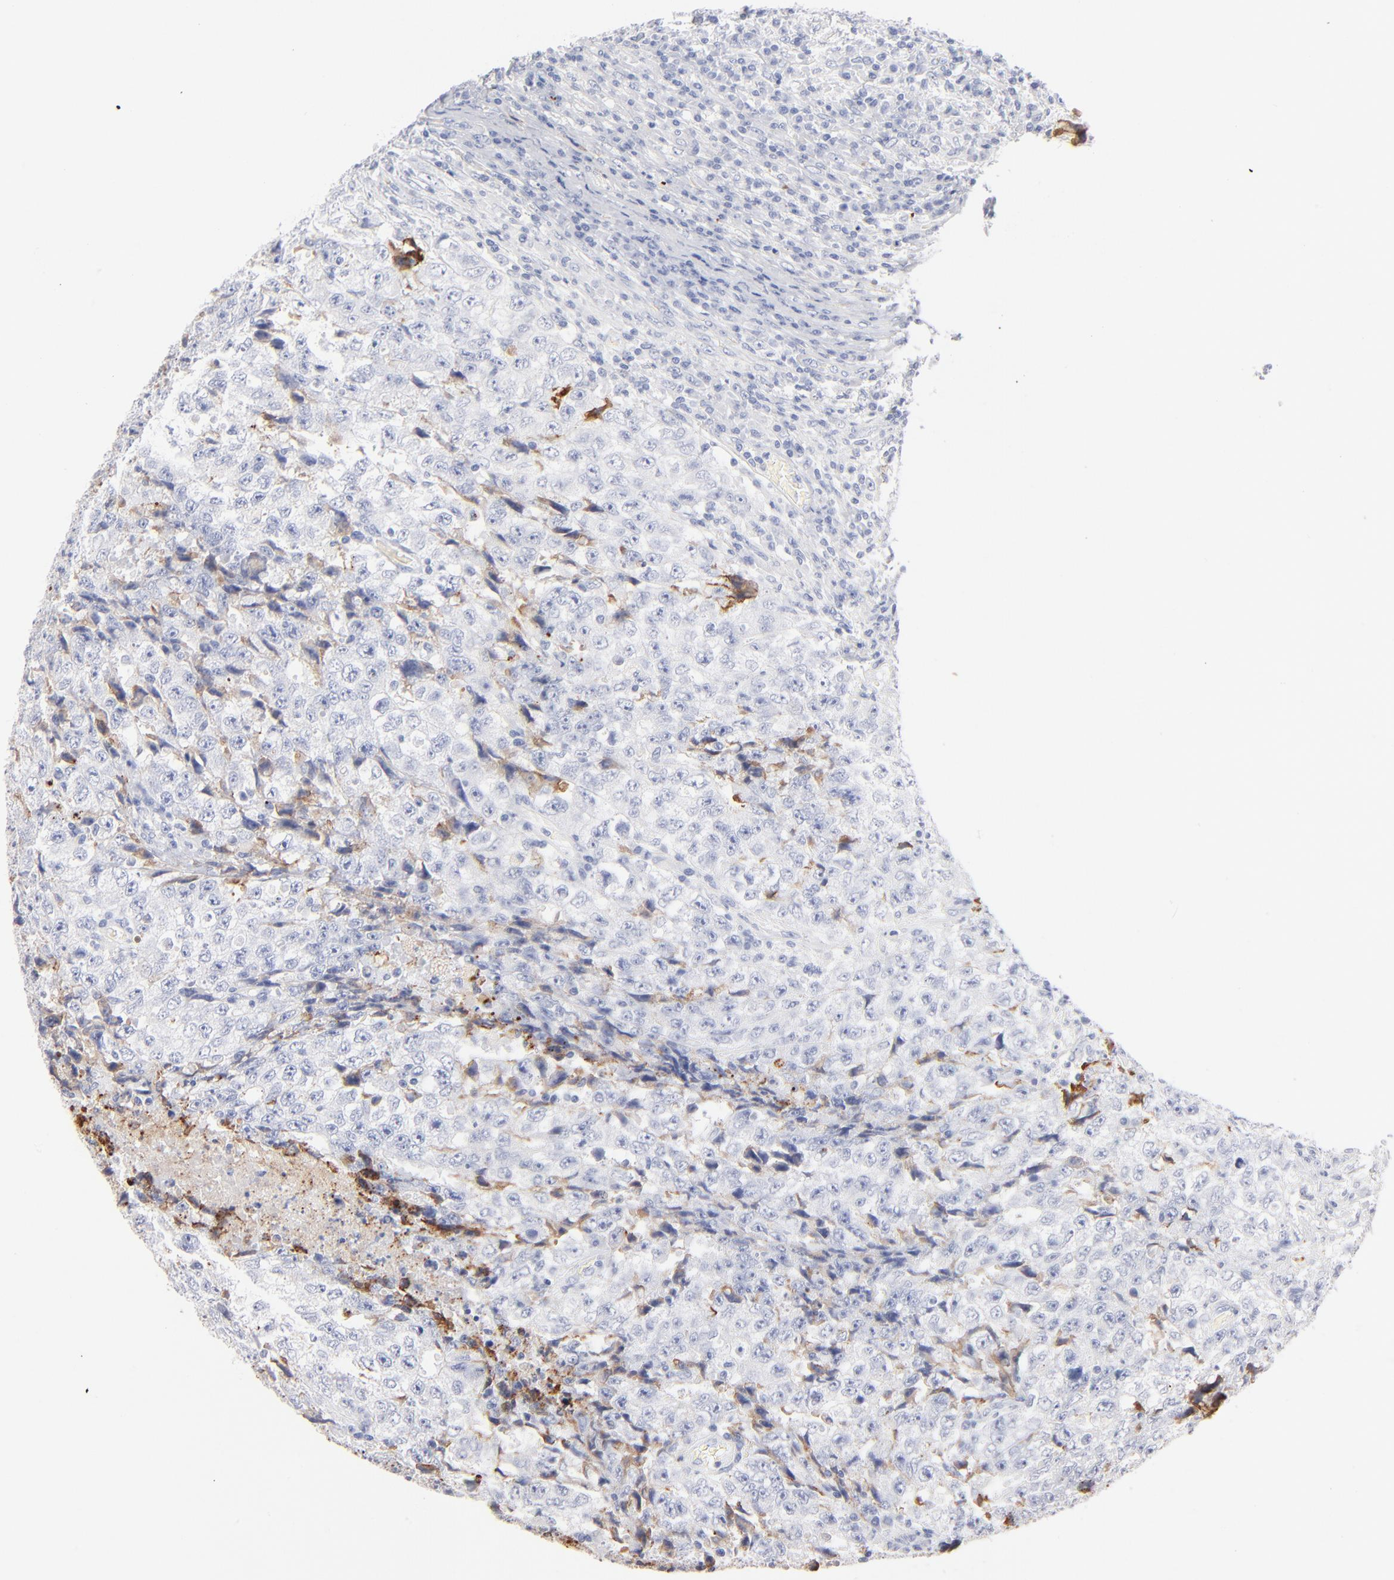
{"staining": {"intensity": "negative", "quantity": "none", "location": "none"}, "tissue": "testis cancer", "cell_type": "Tumor cells", "image_type": "cancer", "snomed": [{"axis": "morphology", "description": "Necrosis, NOS"}, {"axis": "morphology", "description": "Carcinoma, Embryonal, NOS"}, {"axis": "topography", "description": "Testis"}], "caption": "Immunohistochemistry (IHC) histopathology image of human testis cancer stained for a protein (brown), which shows no positivity in tumor cells.", "gene": "APOH", "patient": {"sex": "male", "age": 19}}